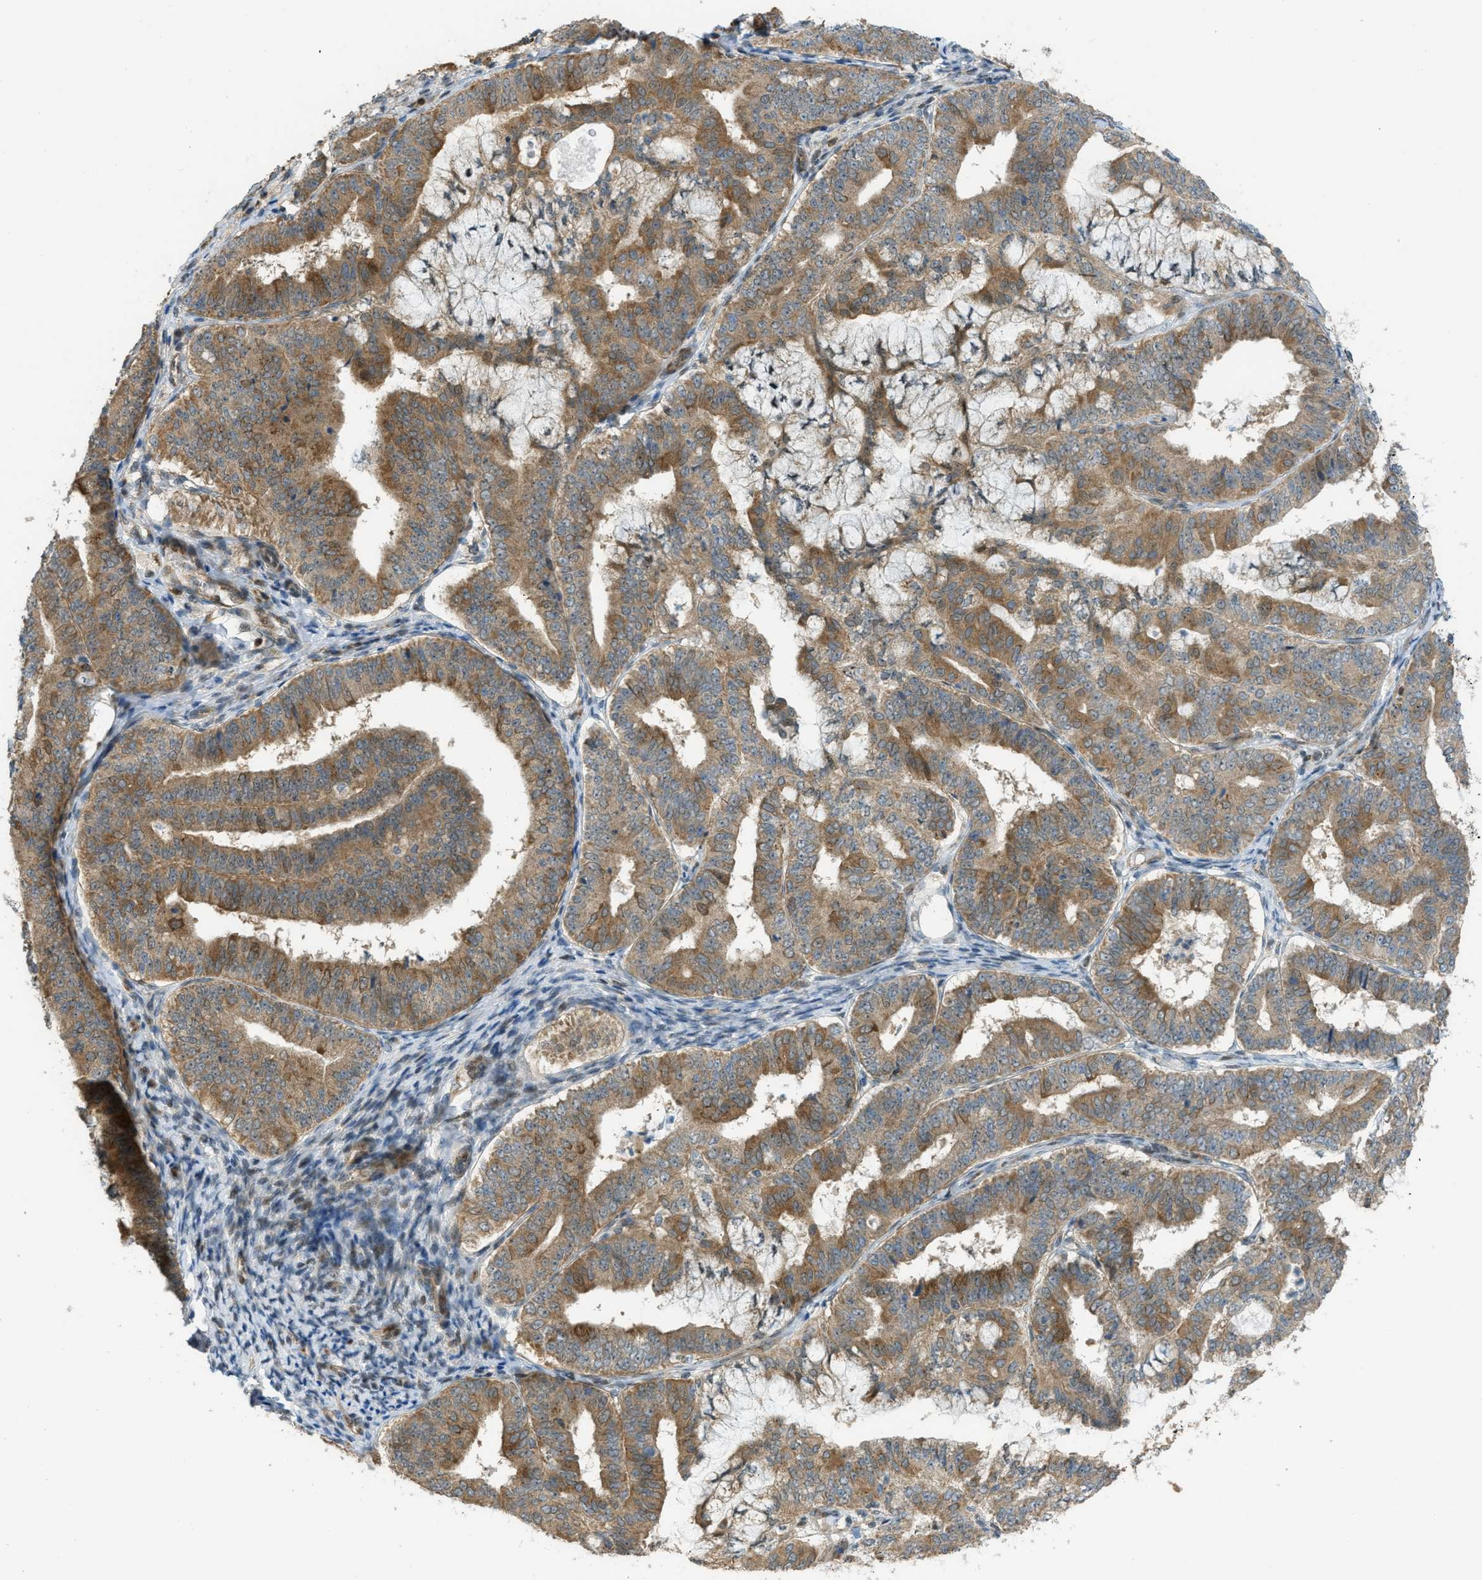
{"staining": {"intensity": "strong", "quantity": ">75%", "location": "cytoplasmic/membranous,nuclear"}, "tissue": "endometrial cancer", "cell_type": "Tumor cells", "image_type": "cancer", "snomed": [{"axis": "morphology", "description": "Adenocarcinoma, NOS"}, {"axis": "topography", "description": "Endometrium"}], "caption": "Protein expression analysis of human adenocarcinoma (endometrial) reveals strong cytoplasmic/membranous and nuclear expression in approximately >75% of tumor cells.", "gene": "CCDC186", "patient": {"sex": "female", "age": 63}}